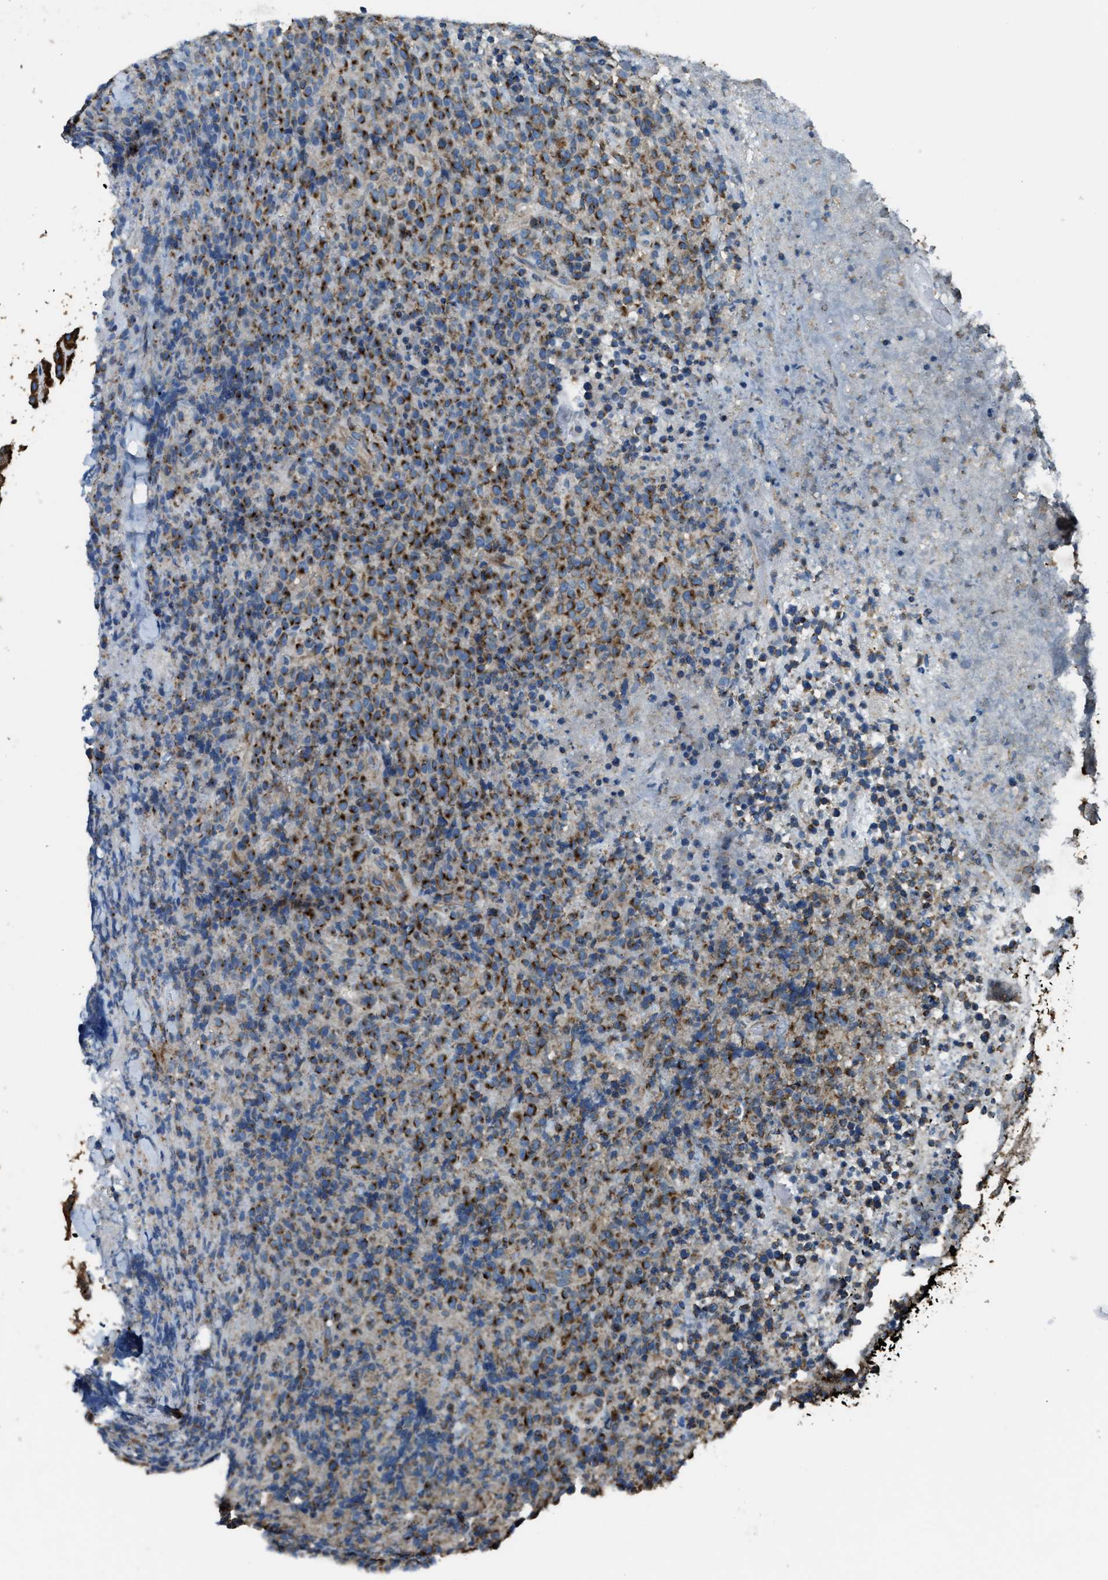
{"staining": {"intensity": "strong", "quantity": "<25%", "location": "cytoplasmic/membranous"}, "tissue": "lymphoma", "cell_type": "Tumor cells", "image_type": "cancer", "snomed": [{"axis": "morphology", "description": "Malignant lymphoma, non-Hodgkin's type, Low grade"}, {"axis": "topography", "description": "Lymph node"}], "caption": "Lymphoma stained with a protein marker reveals strong staining in tumor cells.", "gene": "SLC25A11", "patient": {"sex": "male", "age": 66}}